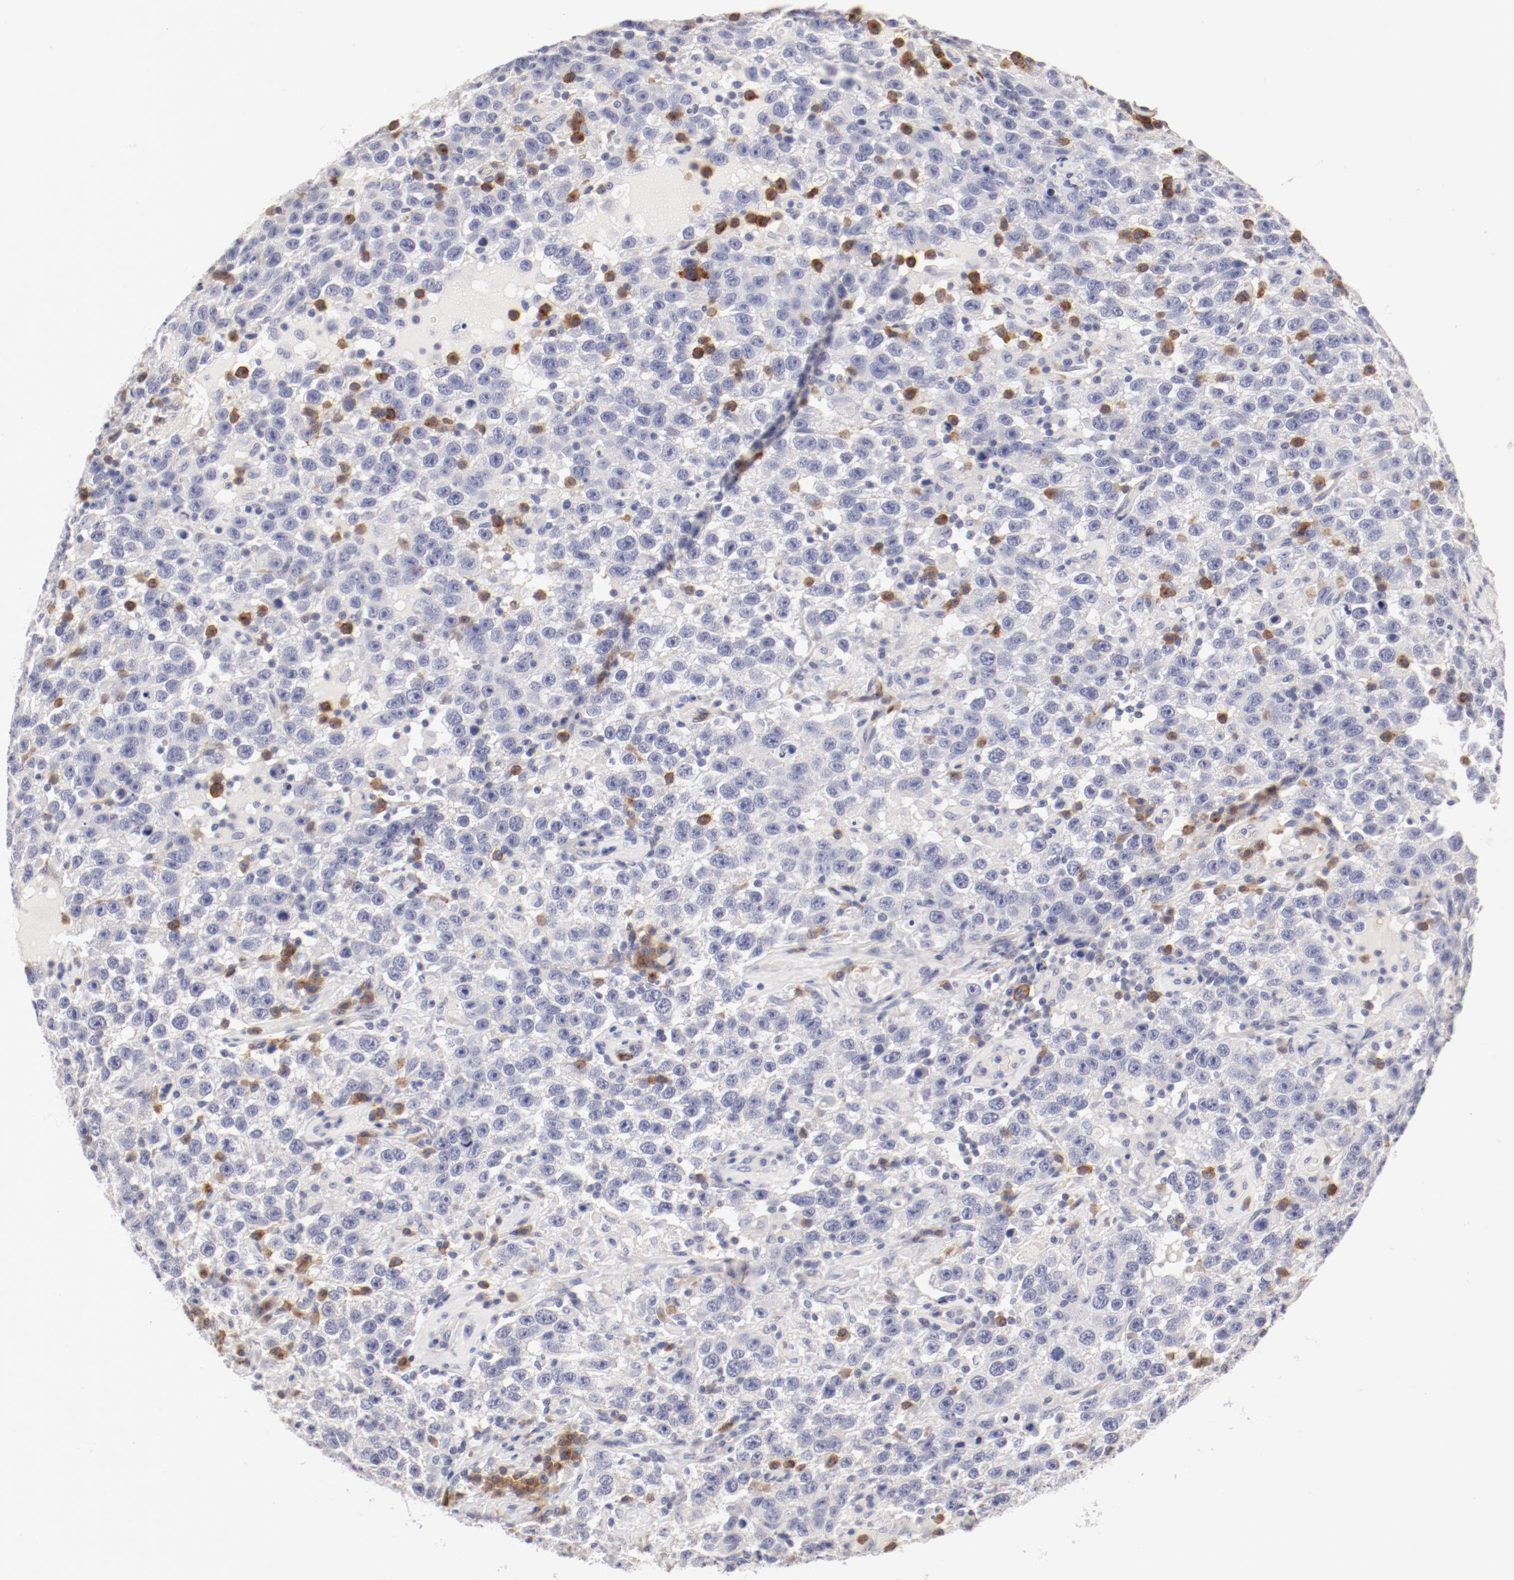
{"staining": {"intensity": "negative", "quantity": "none", "location": "none"}, "tissue": "testis cancer", "cell_type": "Tumor cells", "image_type": "cancer", "snomed": [{"axis": "morphology", "description": "Seminoma, NOS"}, {"axis": "topography", "description": "Testis"}], "caption": "A micrograph of seminoma (testis) stained for a protein reveals no brown staining in tumor cells. (Brightfield microscopy of DAB (3,3'-diaminobenzidine) immunohistochemistry at high magnification).", "gene": "LAX1", "patient": {"sex": "male", "age": 41}}